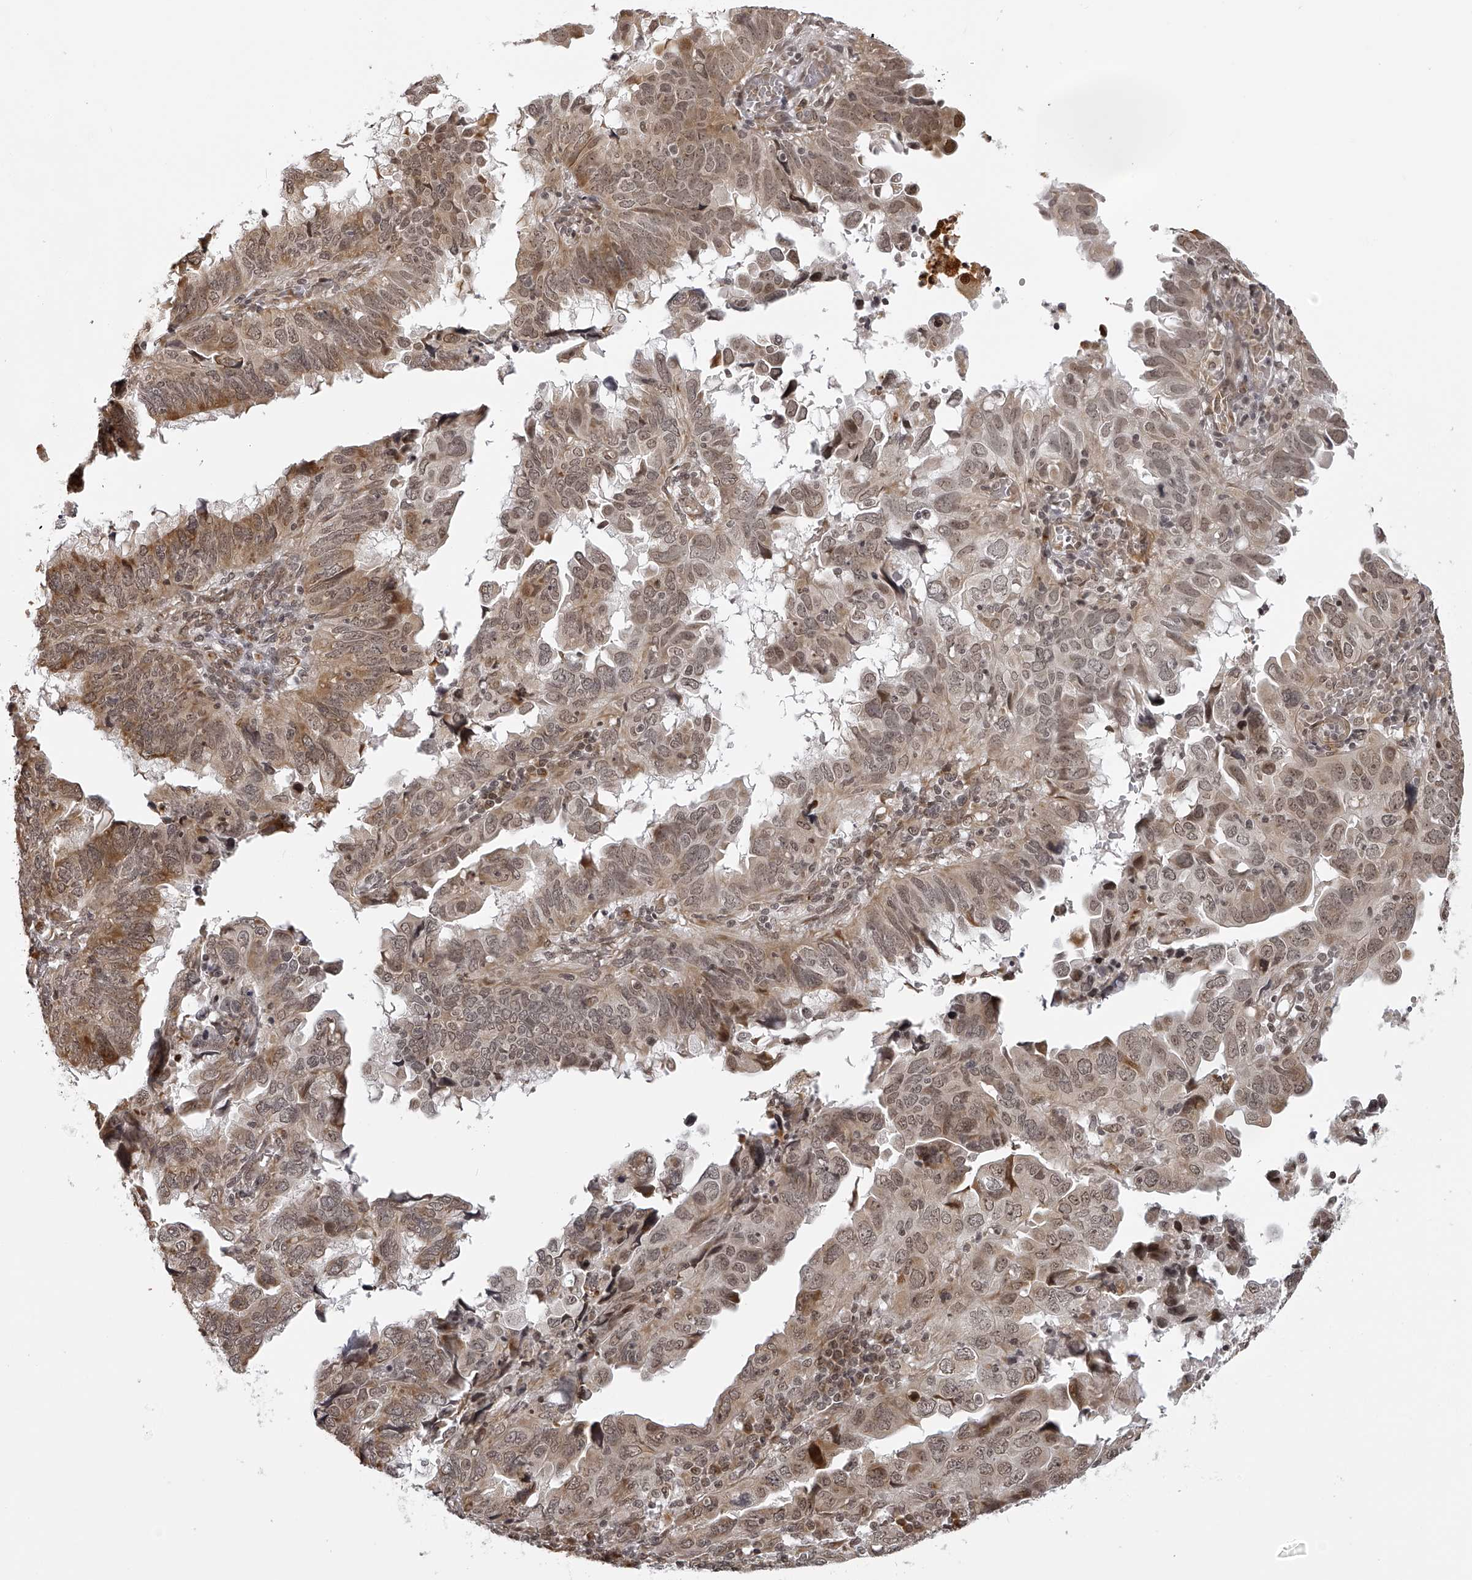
{"staining": {"intensity": "moderate", "quantity": ">75%", "location": "cytoplasmic/membranous,nuclear"}, "tissue": "endometrial cancer", "cell_type": "Tumor cells", "image_type": "cancer", "snomed": [{"axis": "morphology", "description": "Adenocarcinoma, NOS"}, {"axis": "topography", "description": "Uterus"}], "caption": "Adenocarcinoma (endometrial) was stained to show a protein in brown. There is medium levels of moderate cytoplasmic/membranous and nuclear staining in approximately >75% of tumor cells.", "gene": "ODF2L", "patient": {"sex": "female", "age": 77}}